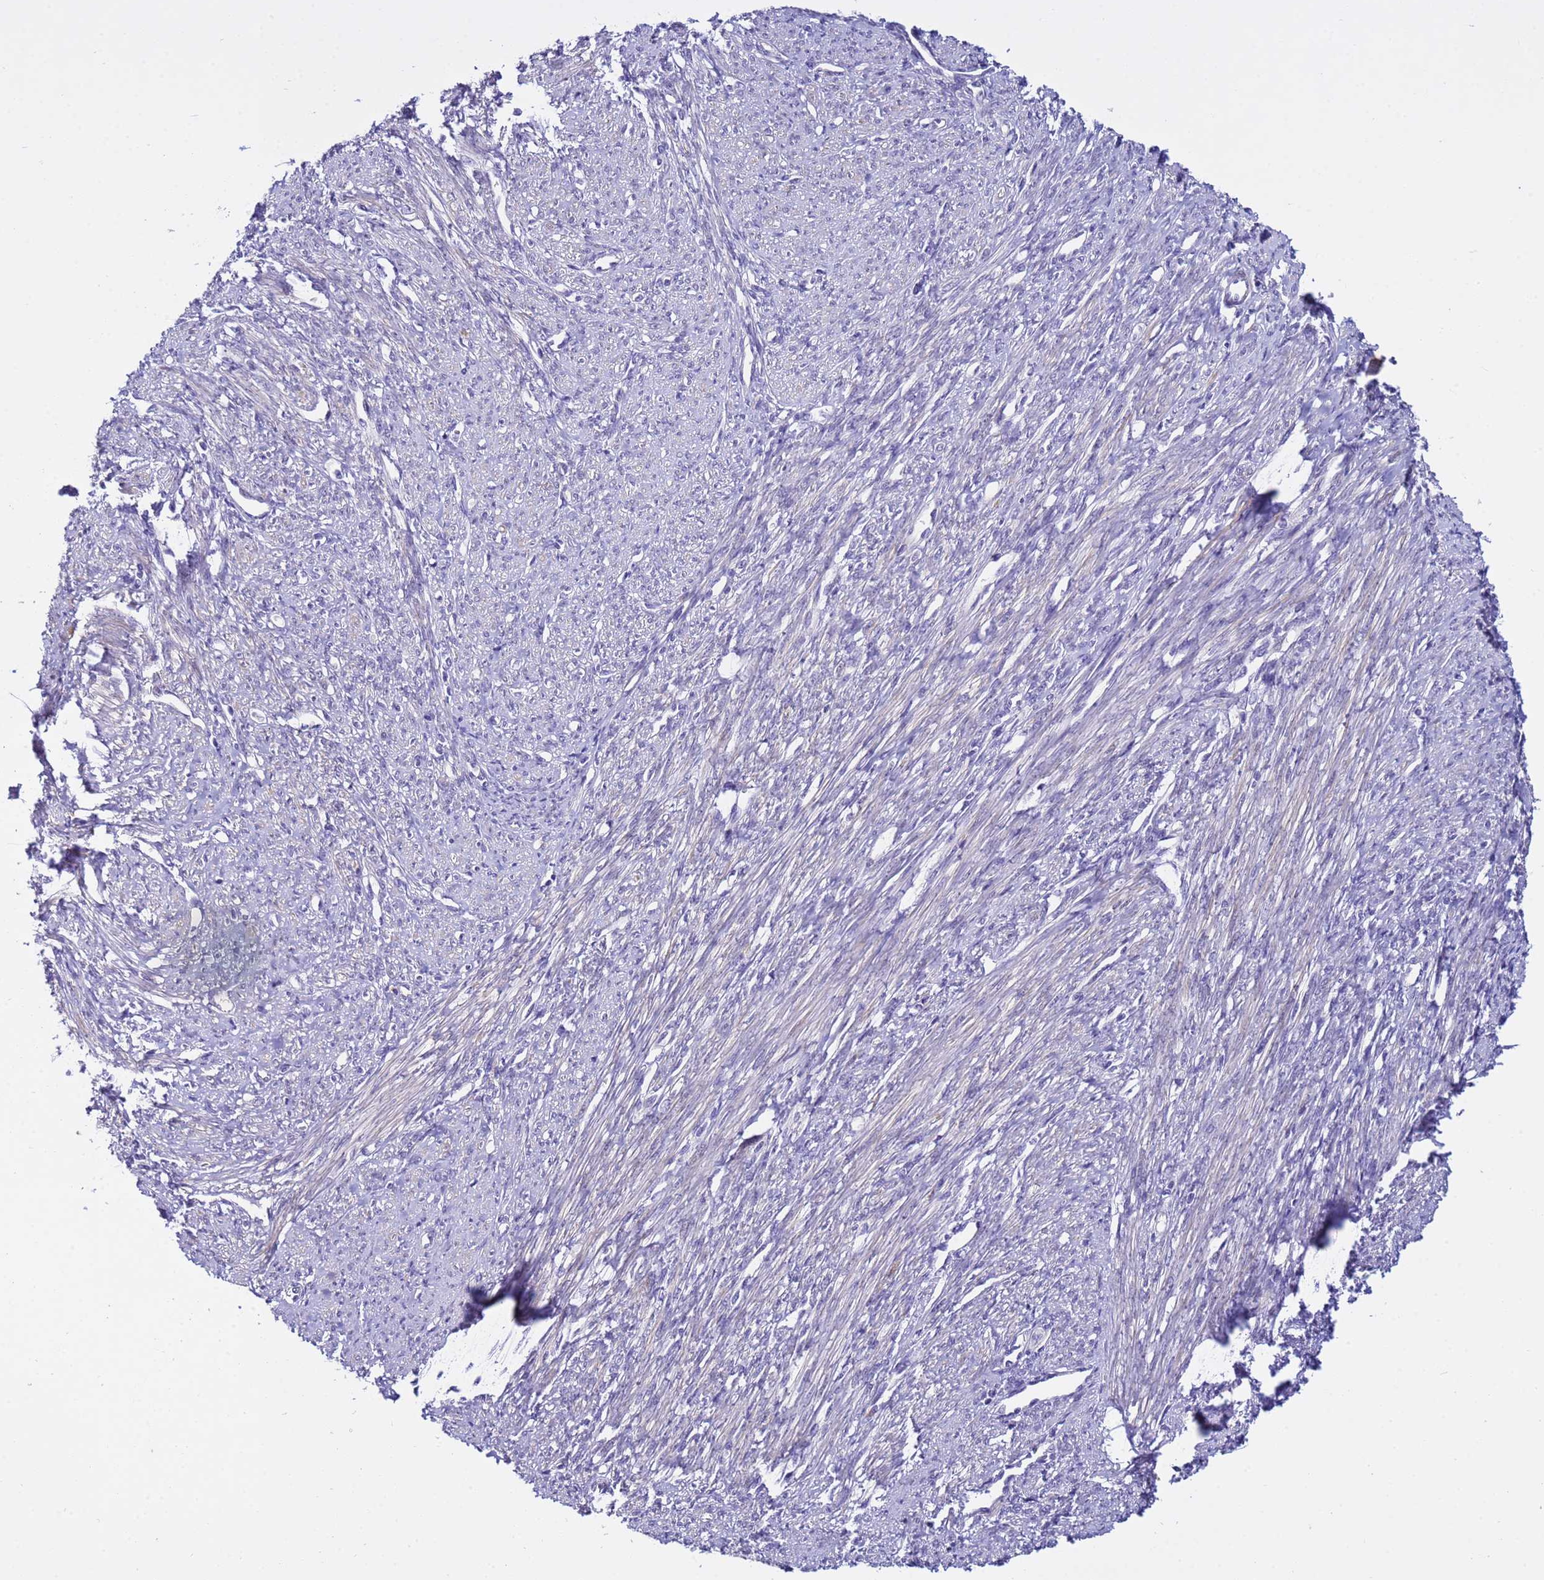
{"staining": {"intensity": "weak", "quantity": "25%-75%", "location": "cytoplasmic/membranous"}, "tissue": "smooth muscle", "cell_type": "Smooth muscle cells", "image_type": "normal", "snomed": [{"axis": "morphology", "description": "Normal tissue, NOS"}, {"axis": "topography", "description": "Smooth muscle"}, {"axis": "topography", "description": "Uterus"}], "caption": "Immunohistochemistry (IHC) image of normal smooth muscle: smooth muscle stained using immunohistochemistry (IHC) exhibits low levels of weak protein expression localized specifically in the cytoplasmic/membranous of smooth muscle cells, appearing as a cytoplasmic/membranous brown color.", "gene": "IGSF11", "patient": {"sex": "female", "age": 59}}